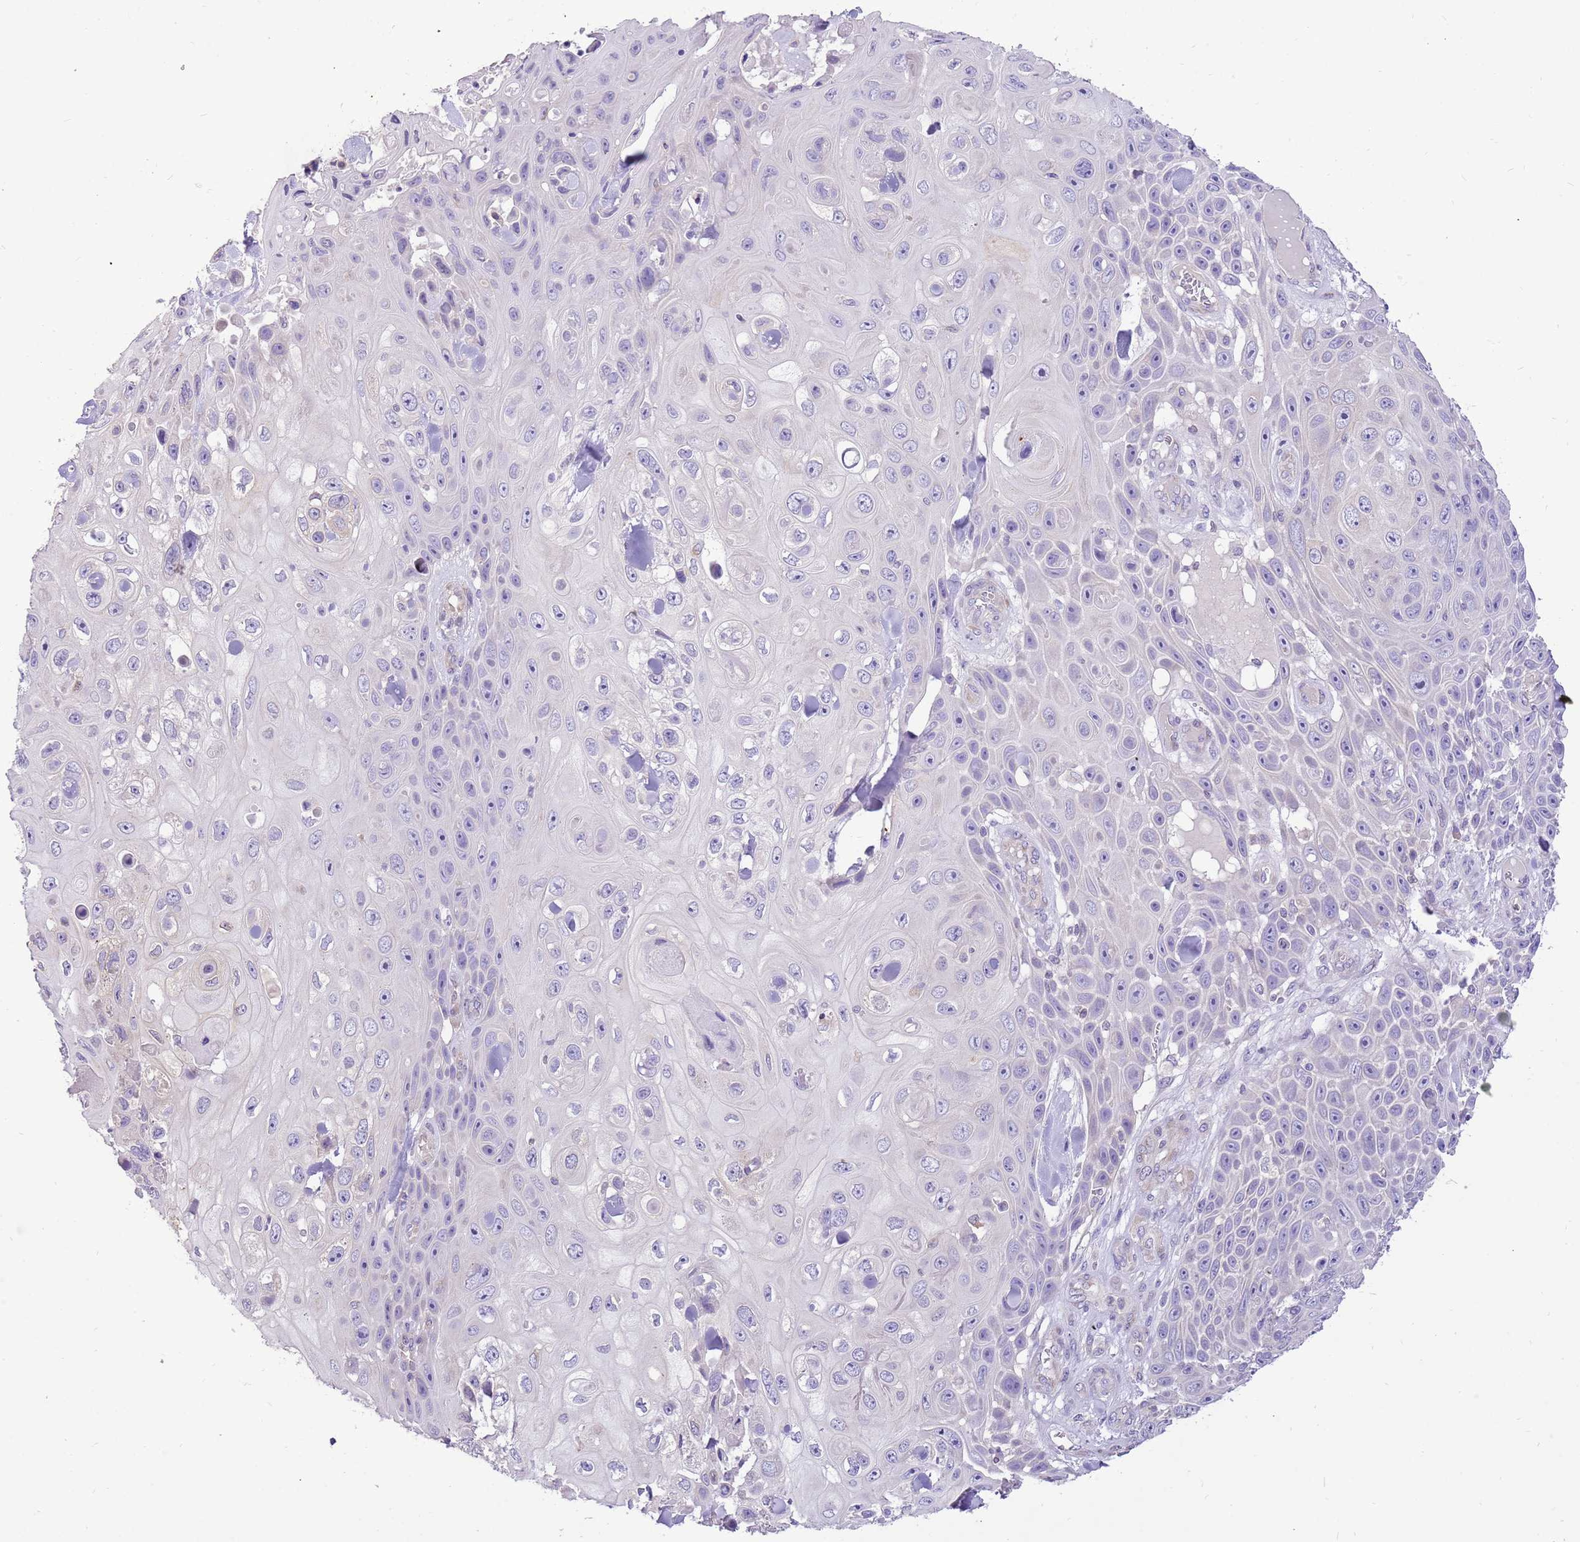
{"staining": {"intensity": "negative", "quantity": "none", "location": "none"}, "tissue": "skin cancer", "cell_type": "Tumor cells", "image_type": "cancer", "snomed": [{"axis": "morphology", "description": "Squamous cell carcinoma, NOS"}, {"axis": "topography", "description": "Skin"}], "caption": "High power microscopy histopathology image of an immunohistochemistry (IHC) photomicrograph of skin cancer, revealing no significant expression in tumor cells.", "gene": "GLCE", "patient": {"sex": "male", "age": 82}}